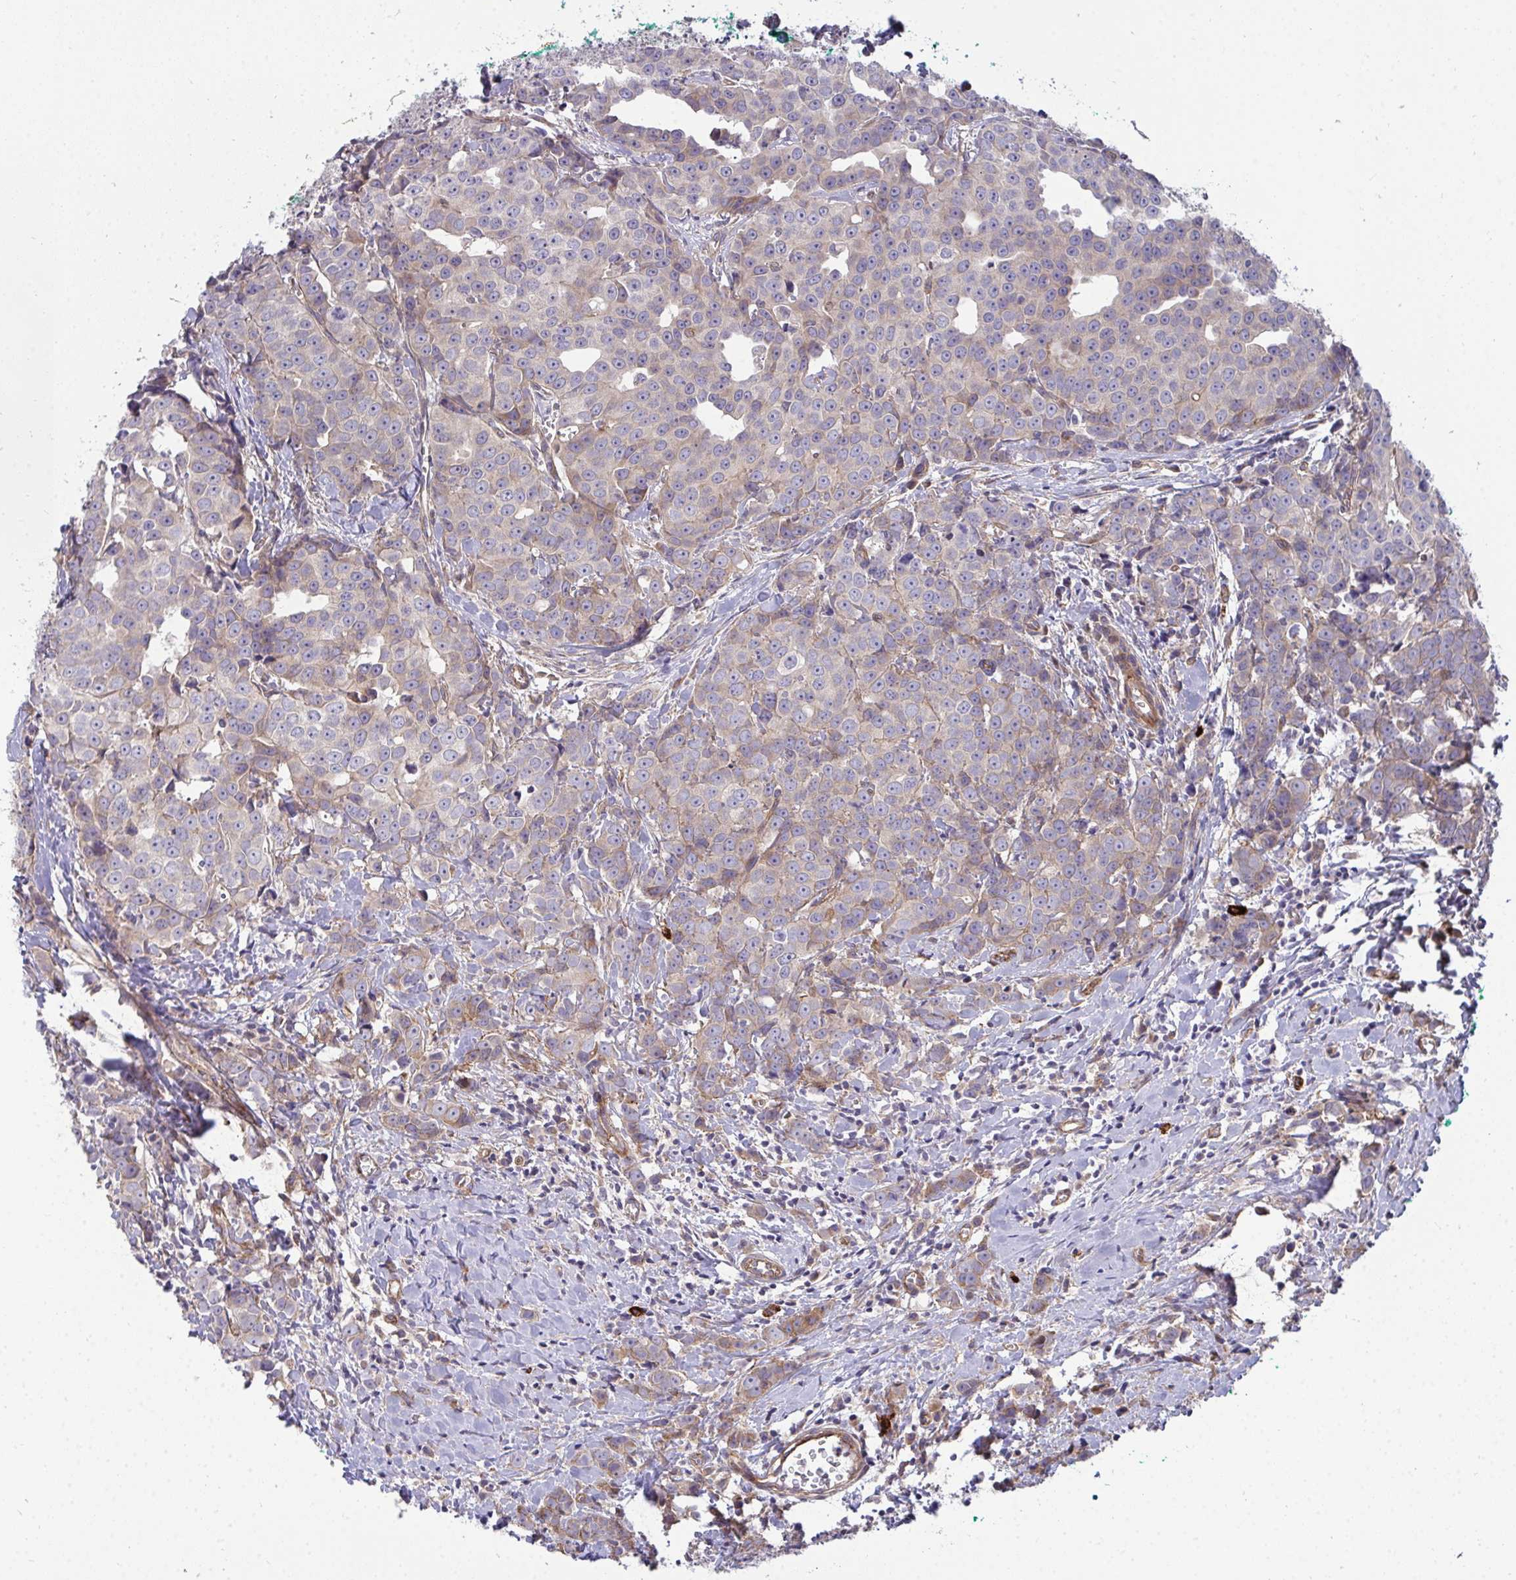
{"staining": {"intensity": "weak", "quantity": "25%-75%", "location": "cytoplasmic/membranous"}, "tissue": "breast cancer", "cell_type": "Tumor cells", "image_type": "cancer", "snomed": [{"axis": "morphology", "description": "Duct carcinoma"}, {"axis": "topography", "description": "Breast"}], "caption": "This photomicrograph reveals immunohistochemistry (IHC) staining of human infiltrating ductal carcinoma (breast), with low weak cytoplasmic/membranous positivity in about 25%-75% of tumor cells.", "gene": "SH2D1B", "patient": {"sex": "female", "age": 80}}